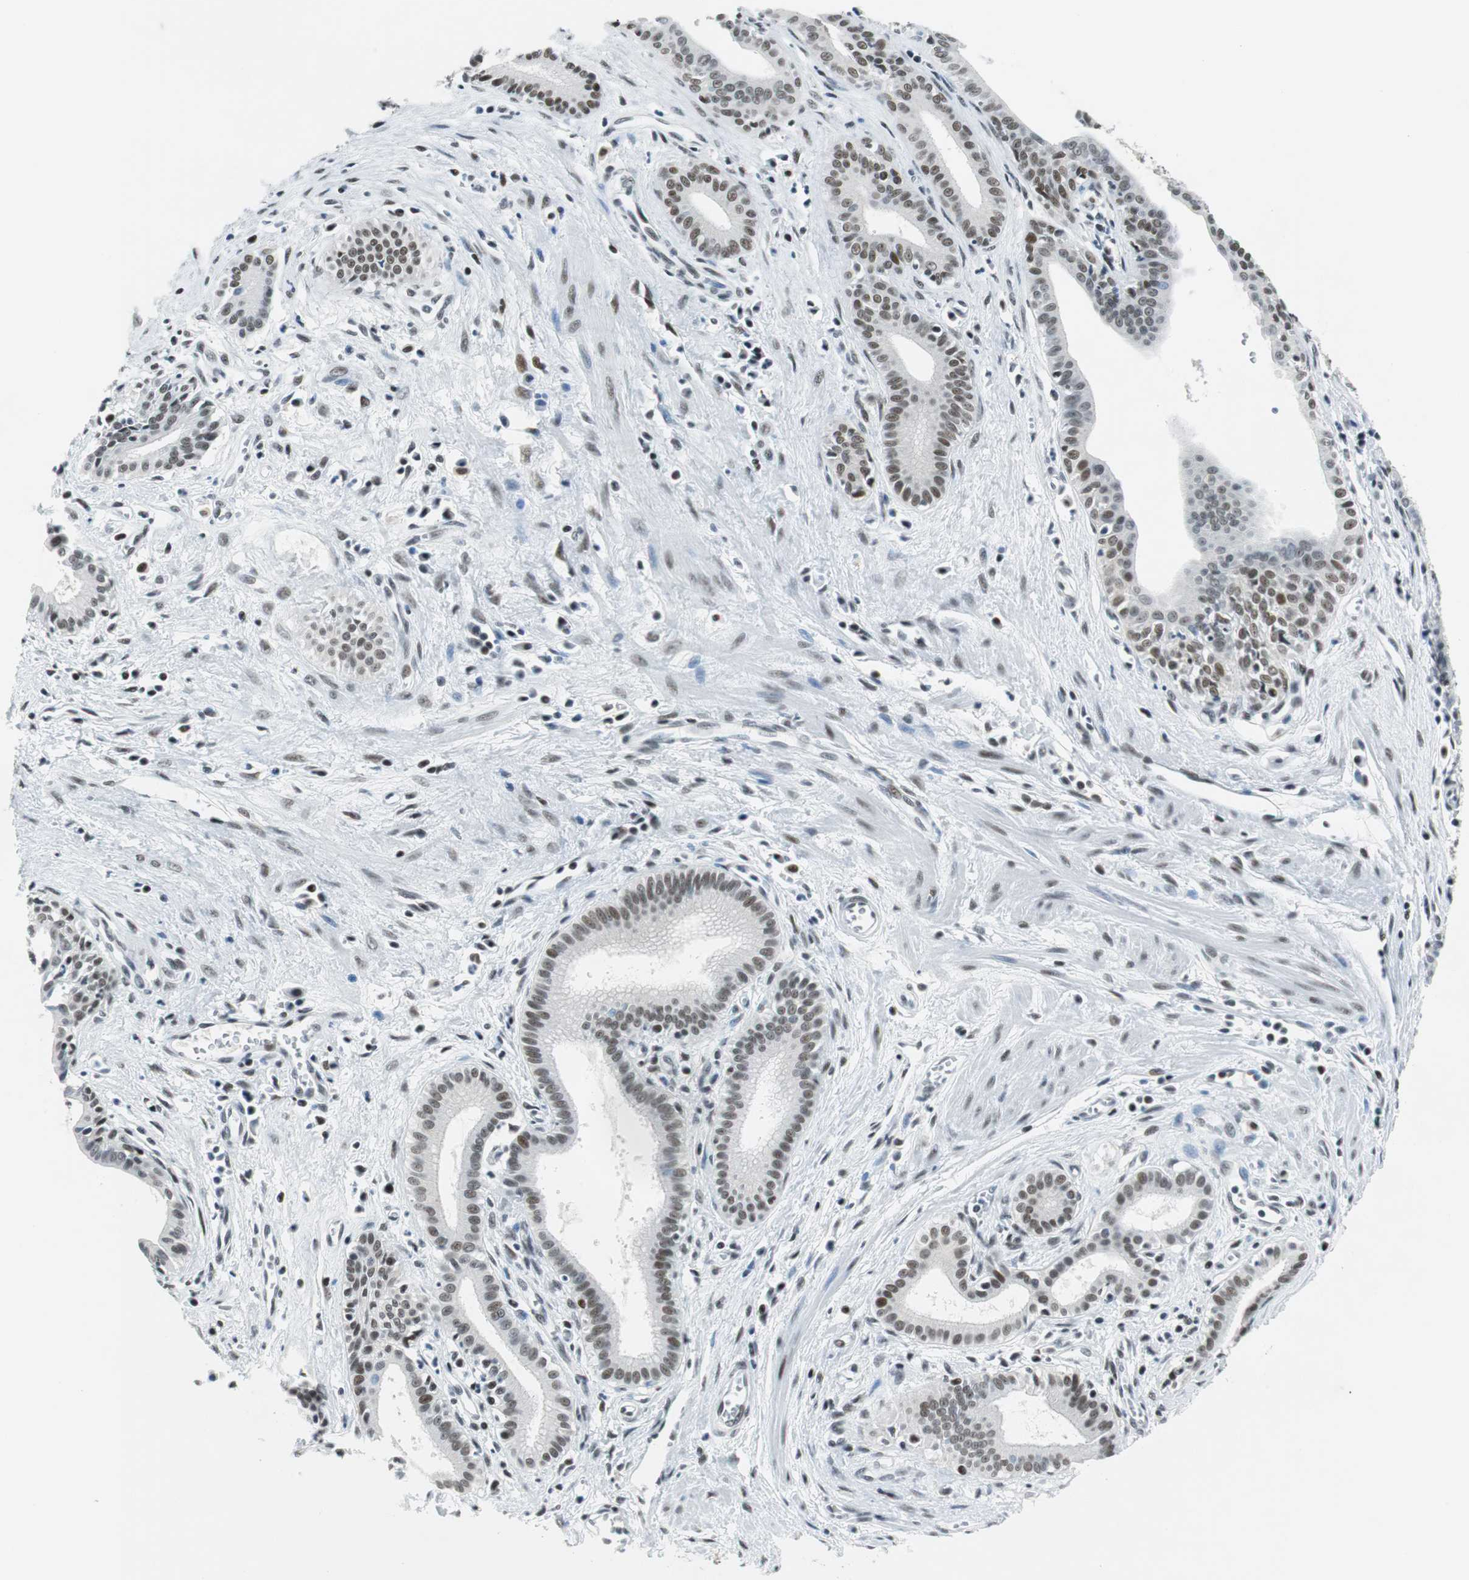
{"staining": {"intensity": "weak", "quantity": ">75%", "location": "nuclear"}, "tissue": "pancreatic cancer", "cell_type": "Tumor cells", "image_type": "cancer", "snomed": [{"axis": "morphology", "description": "Normal tissue, NOS"}, {"axis": "topography", "description": "Lymph node"}], "caption": "Immunohistochemical staining of human pancreatic cancer shows weak nuclear protein staining in about >75% of tumor cells. (brown staining indicates protein expression, while blue staining denotes nuclei).", "gene": "HDAC3", "patient": {"sex": "male", "age": 50}}